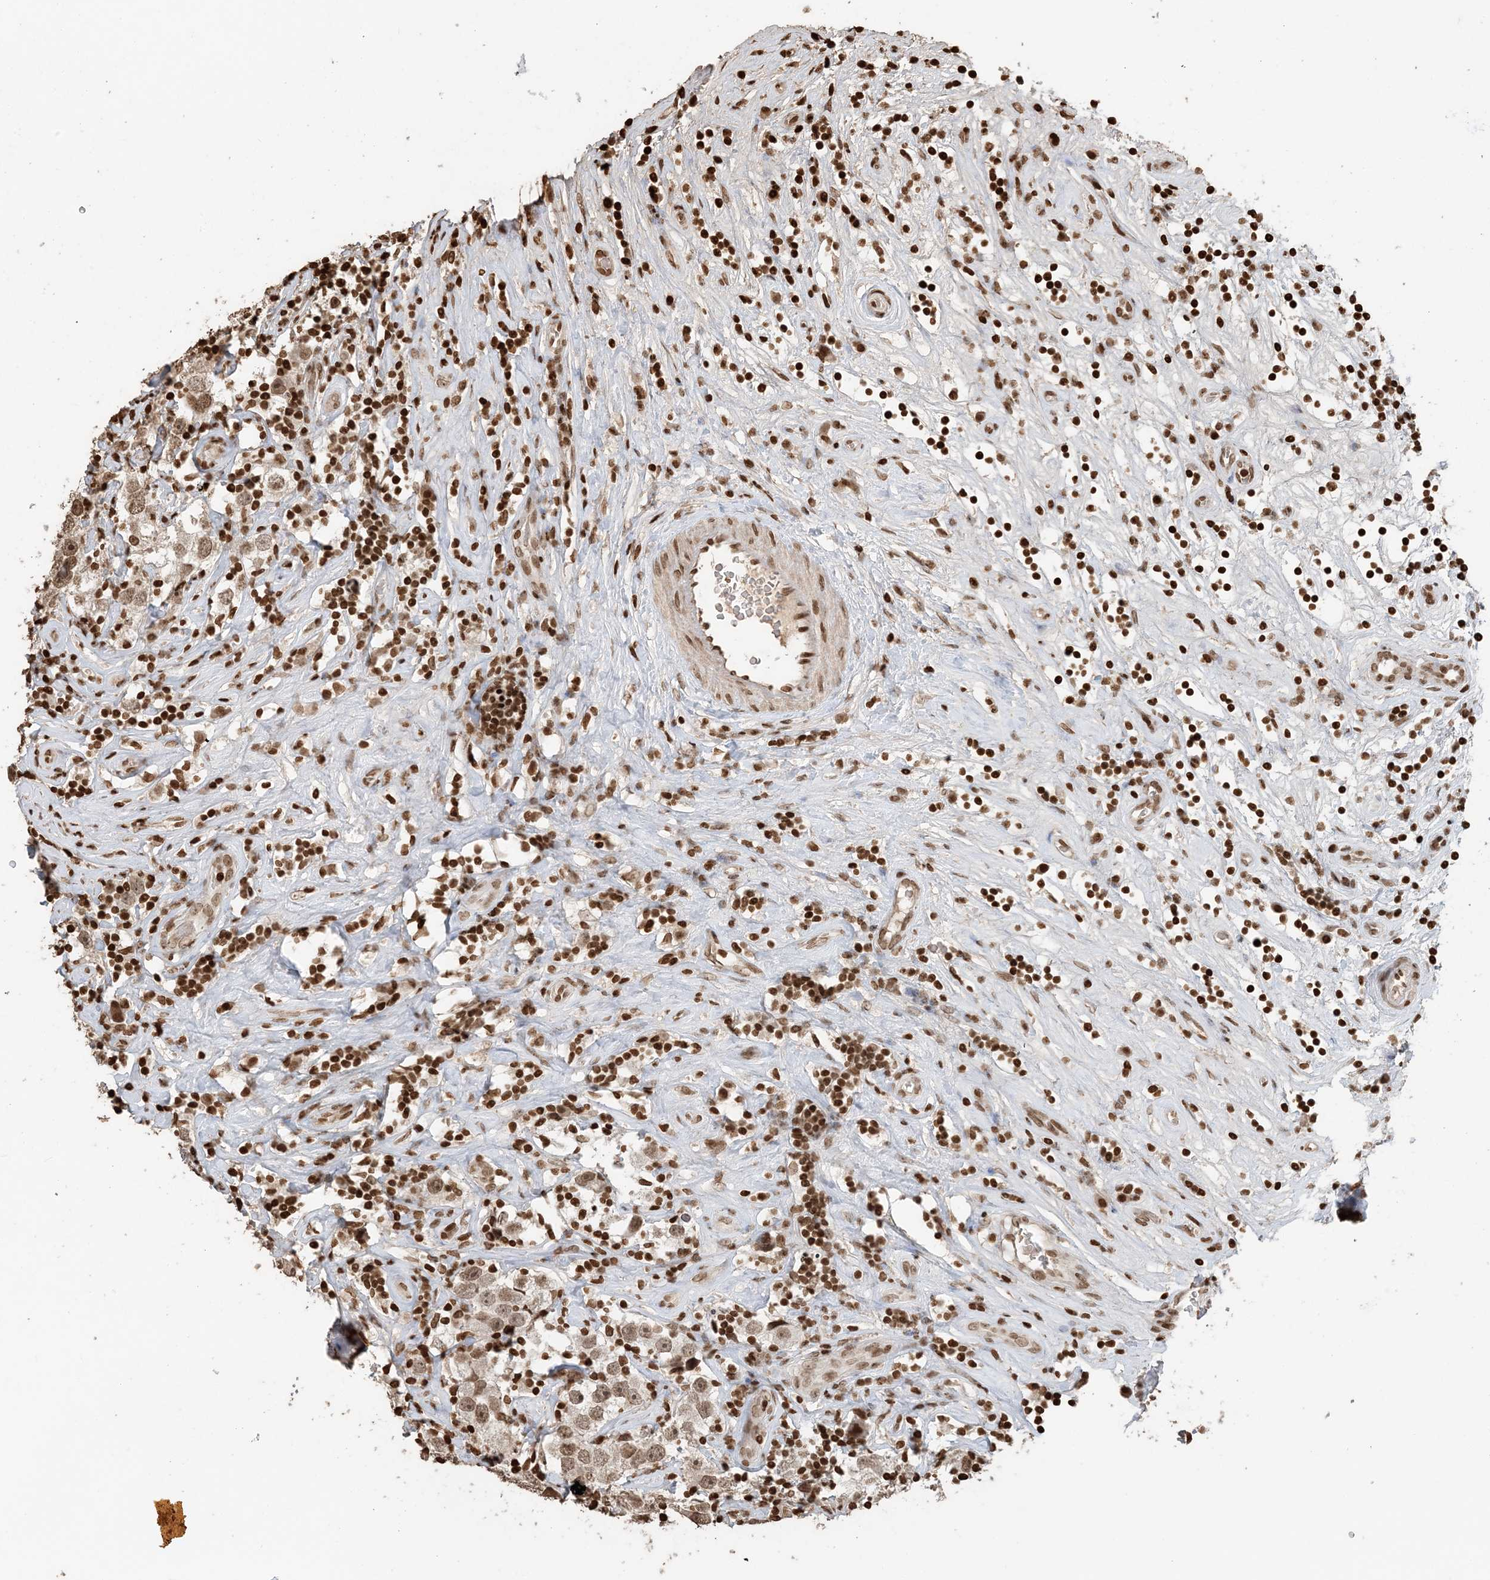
{"staining": {"intensity": "moderate", "quantity": ">75%", "location": "nuclear"}, "tissue": "testis cancer", "cell_type": "Tumor cells", "image_type": "cancer", "snomed": [{"axis": "morphology", "description": "Seminoma, NOS"}, {"axis": "topography", "description": "Testis"}], "caption": "Moderate nuclear positivity for a protein is seen in approximately >75% of tumor cells of testis cancer (seminoma) using IHC.", "gene": "H3-3B", "patient": {"sex": "male", "age": 49}}